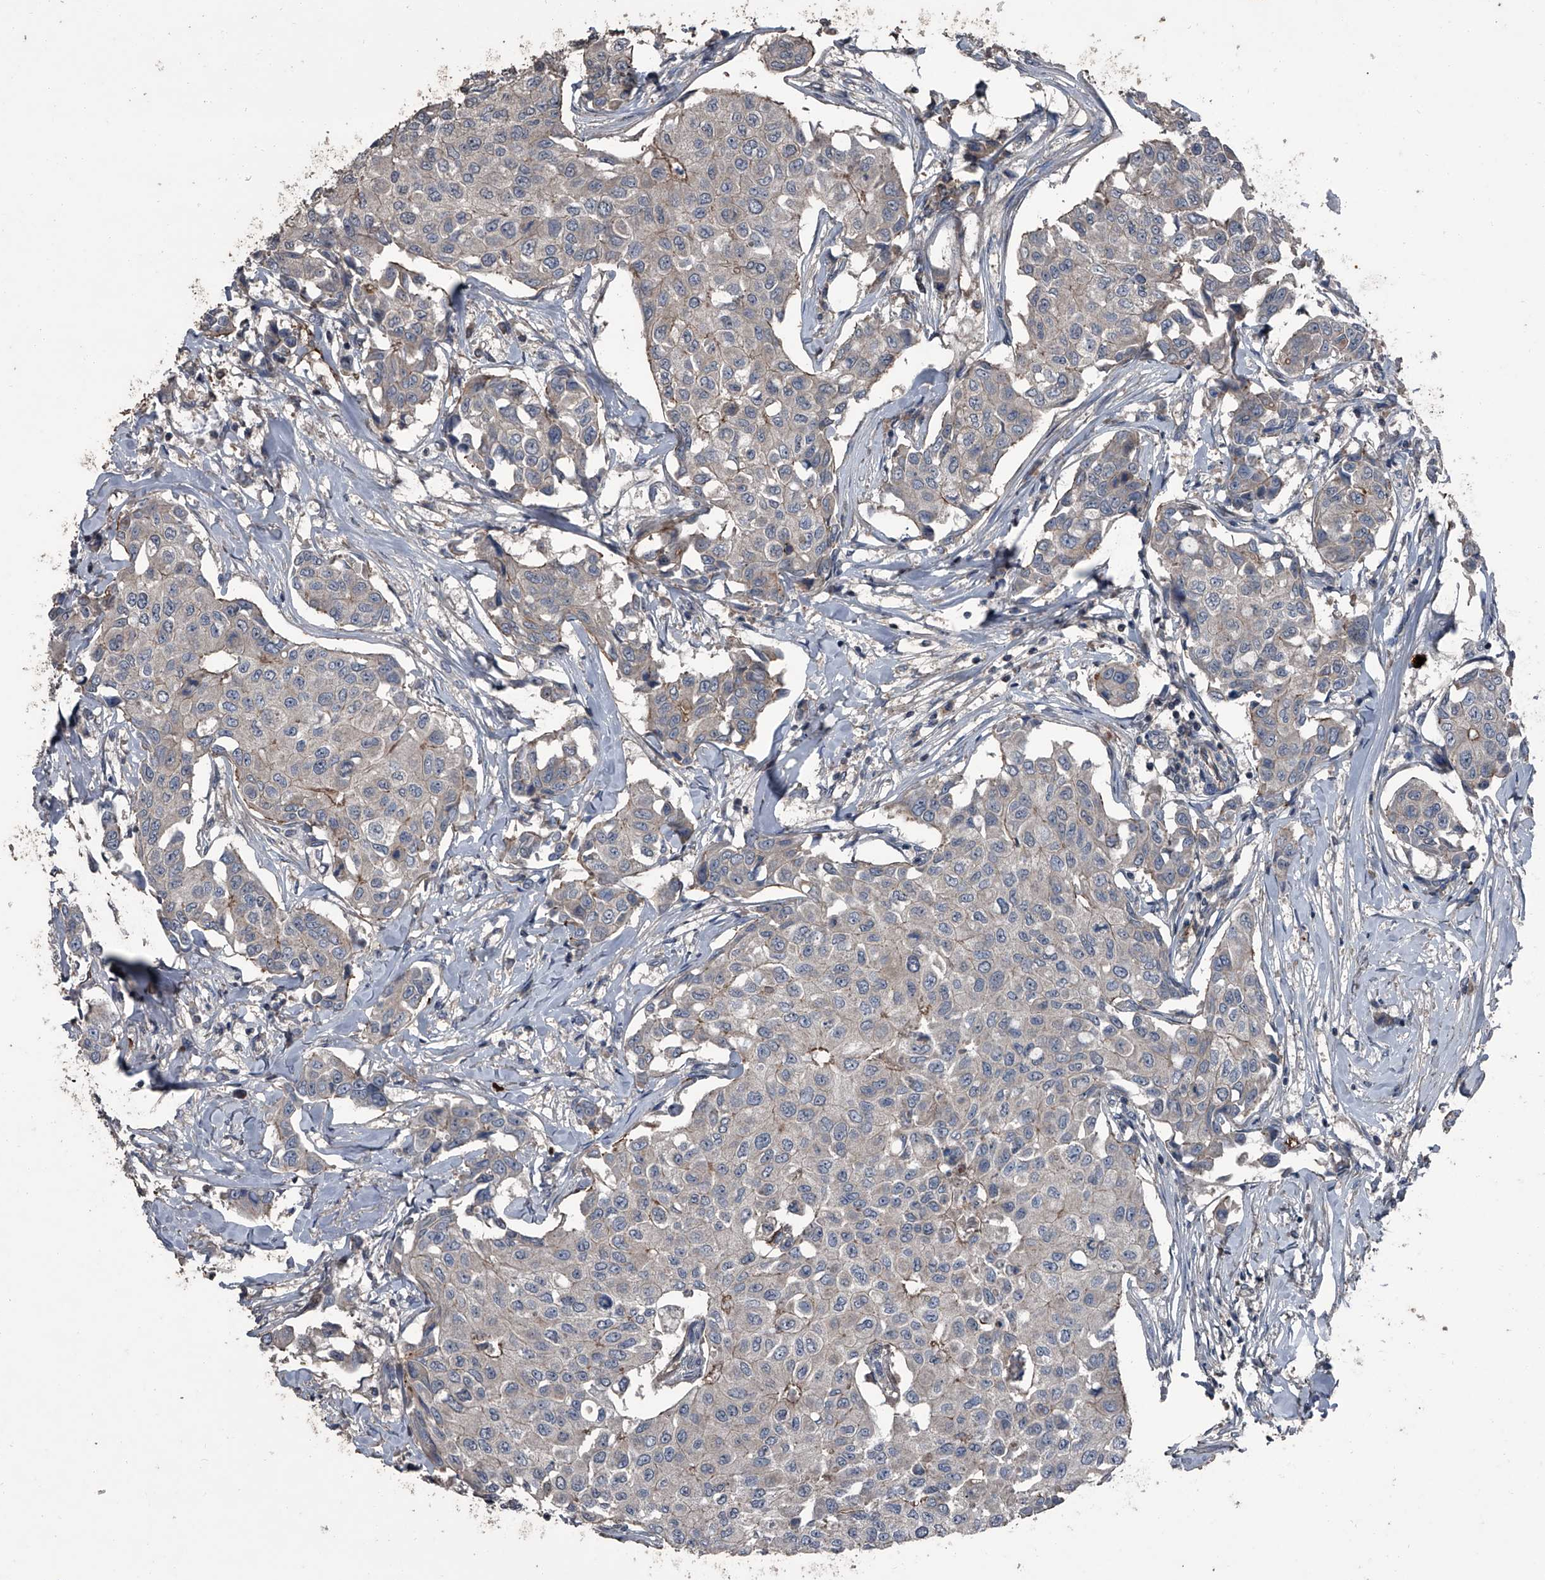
{"staining": {"intensity": "moderate", "quantity": "<25%", "location": "cytoplasmic/membranous"}, "tissue": "breast cancer", "cell_type": "Tumor cells", "image_type": "cancer", "snomed": [{"axis": "morphology", "description": "Duct carcinoma"}, {"axis": "topography", "description": "Breast"}], "caption": "Breast cancer stained with DAB (3,3'-diaminobenzidine) immunohistochemistry exhibits low levels of moderate cytoplasmic/membranous staining in about <25% of tumor cells.", "gene": "OARD1", "patient": {"sex": "female", "age": 80}}